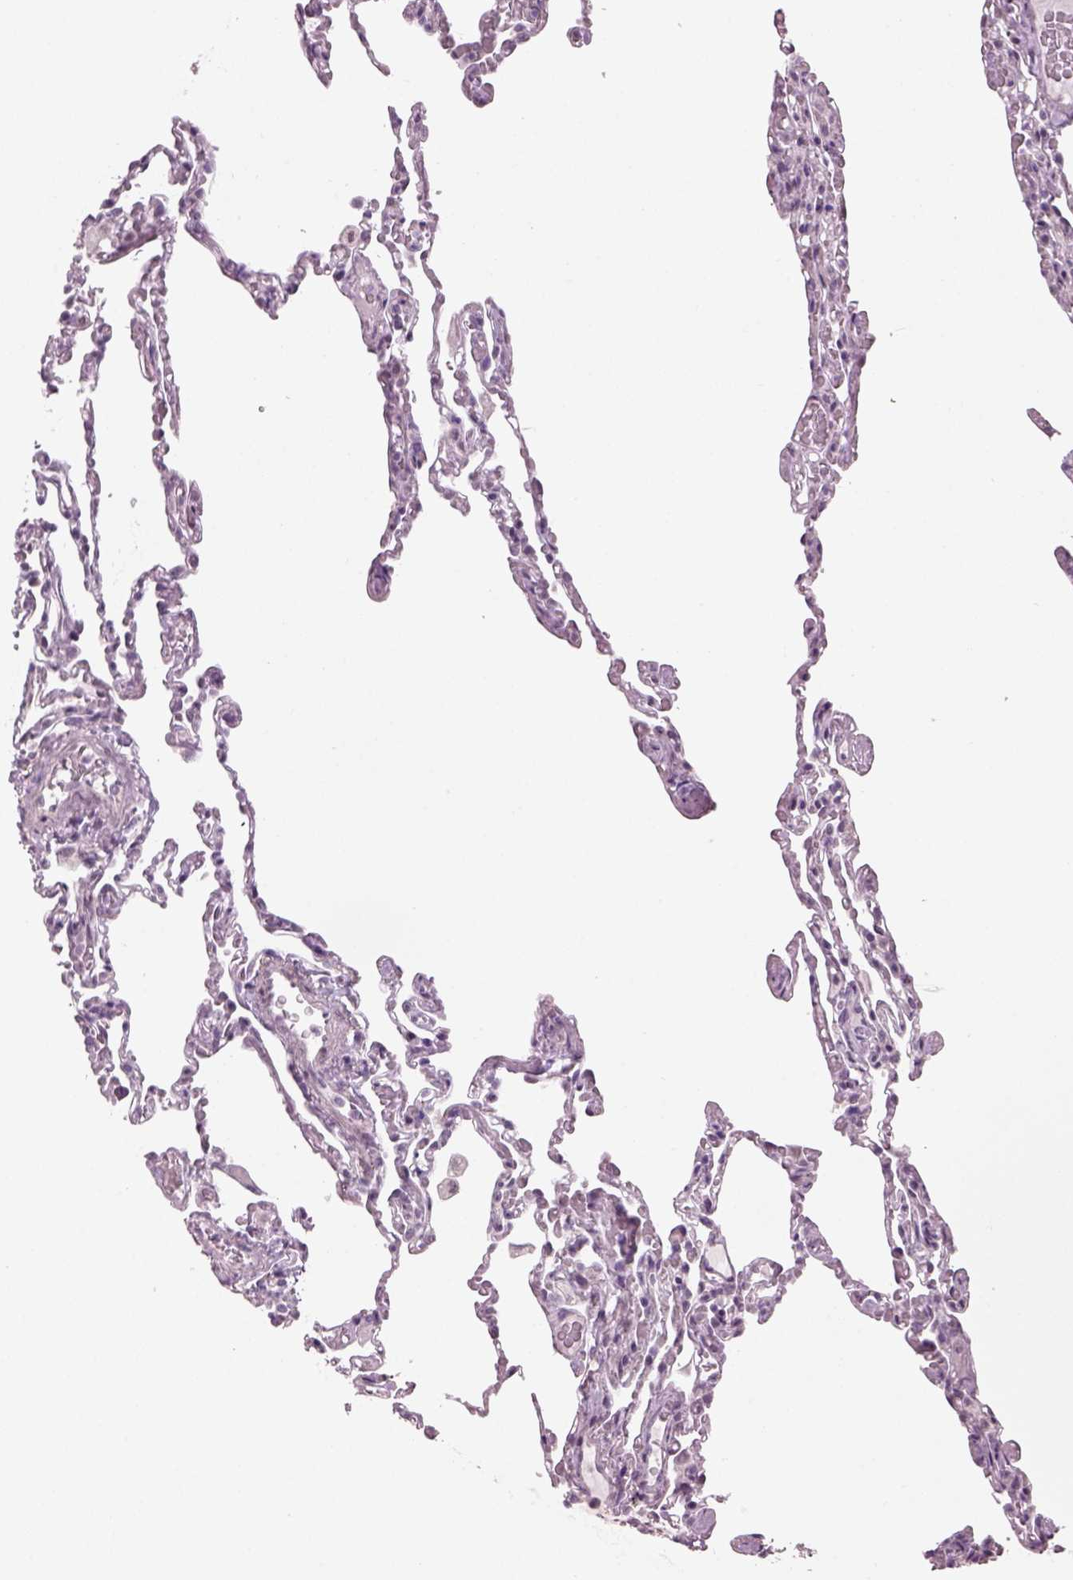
{"staining": {"intensity": "negative", "quantity": "none", "location": "none"}, "tissue": "lung", "cell_type": "Alveolar cells", "image_type": "normal", "snomed": [{"axis": "morphology", "description": "Normal tissue, NOS"}, {"axis": "topography", "description": "Lung"}], "caption": "The photomicrograph reveals no significant positivity in alveolar cells of lung.", "gene": "NAT8B", "patient": {"sex": "female", "age": 43}}